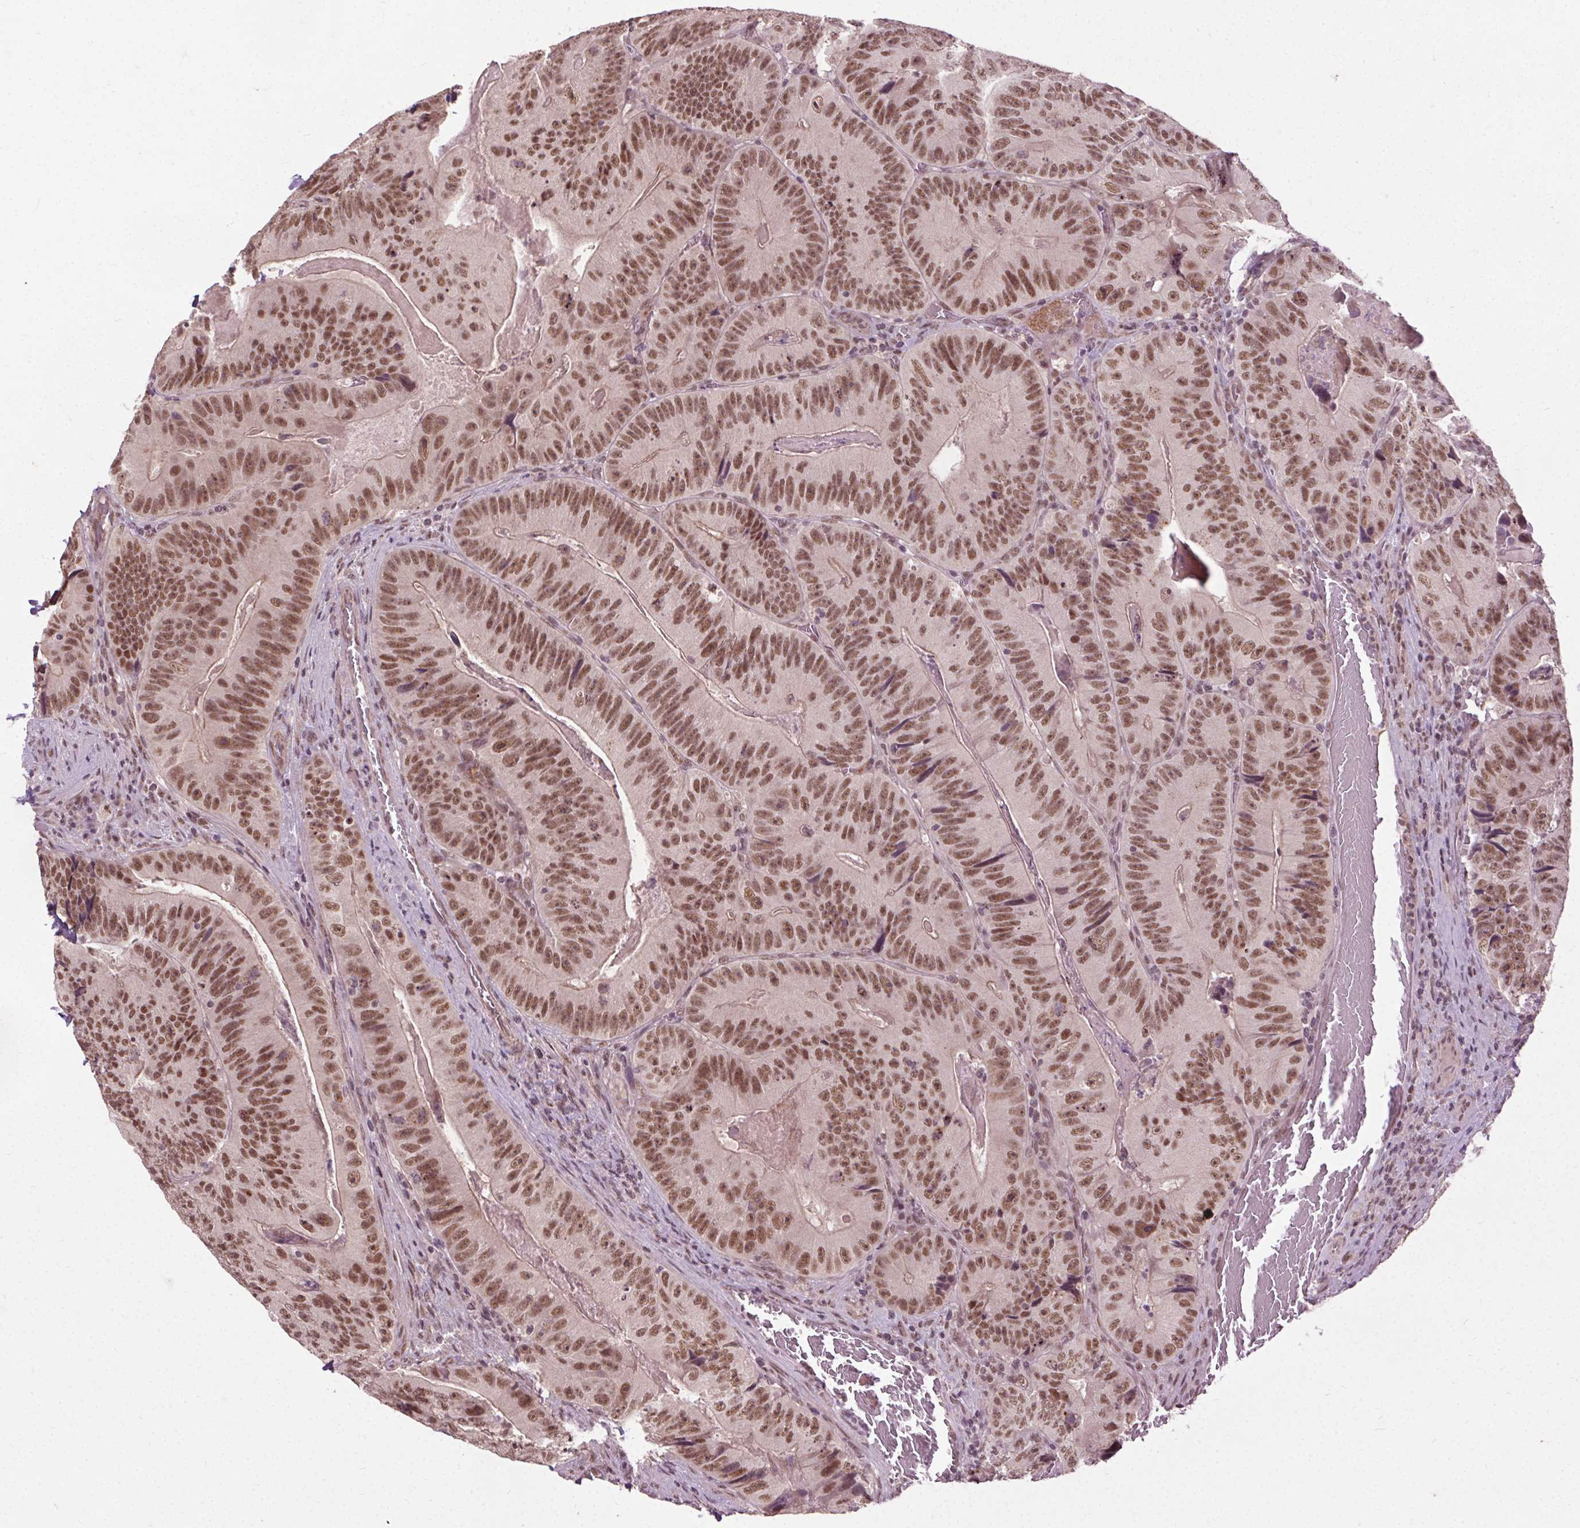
{"staining": {"intensity": "moderate", "quantity": ">75%", "location": "nuclear"}, "tissue": "colorectal cancer", "cell_type": "Tumor cells", "image_type": "cancer", "snomed": [{"axis": "morphology", "description": "Adenocarcinoma, NOS"}, {"axis": "topography", "description": "Colon"}], "caption": "Brown immunohistochemical staining in human colorectal cancer exhibits moderate nuclear expression in about >75% of tumor cells.", "gene": "MED6", "patient": {"sex": "female", "age": 86}}